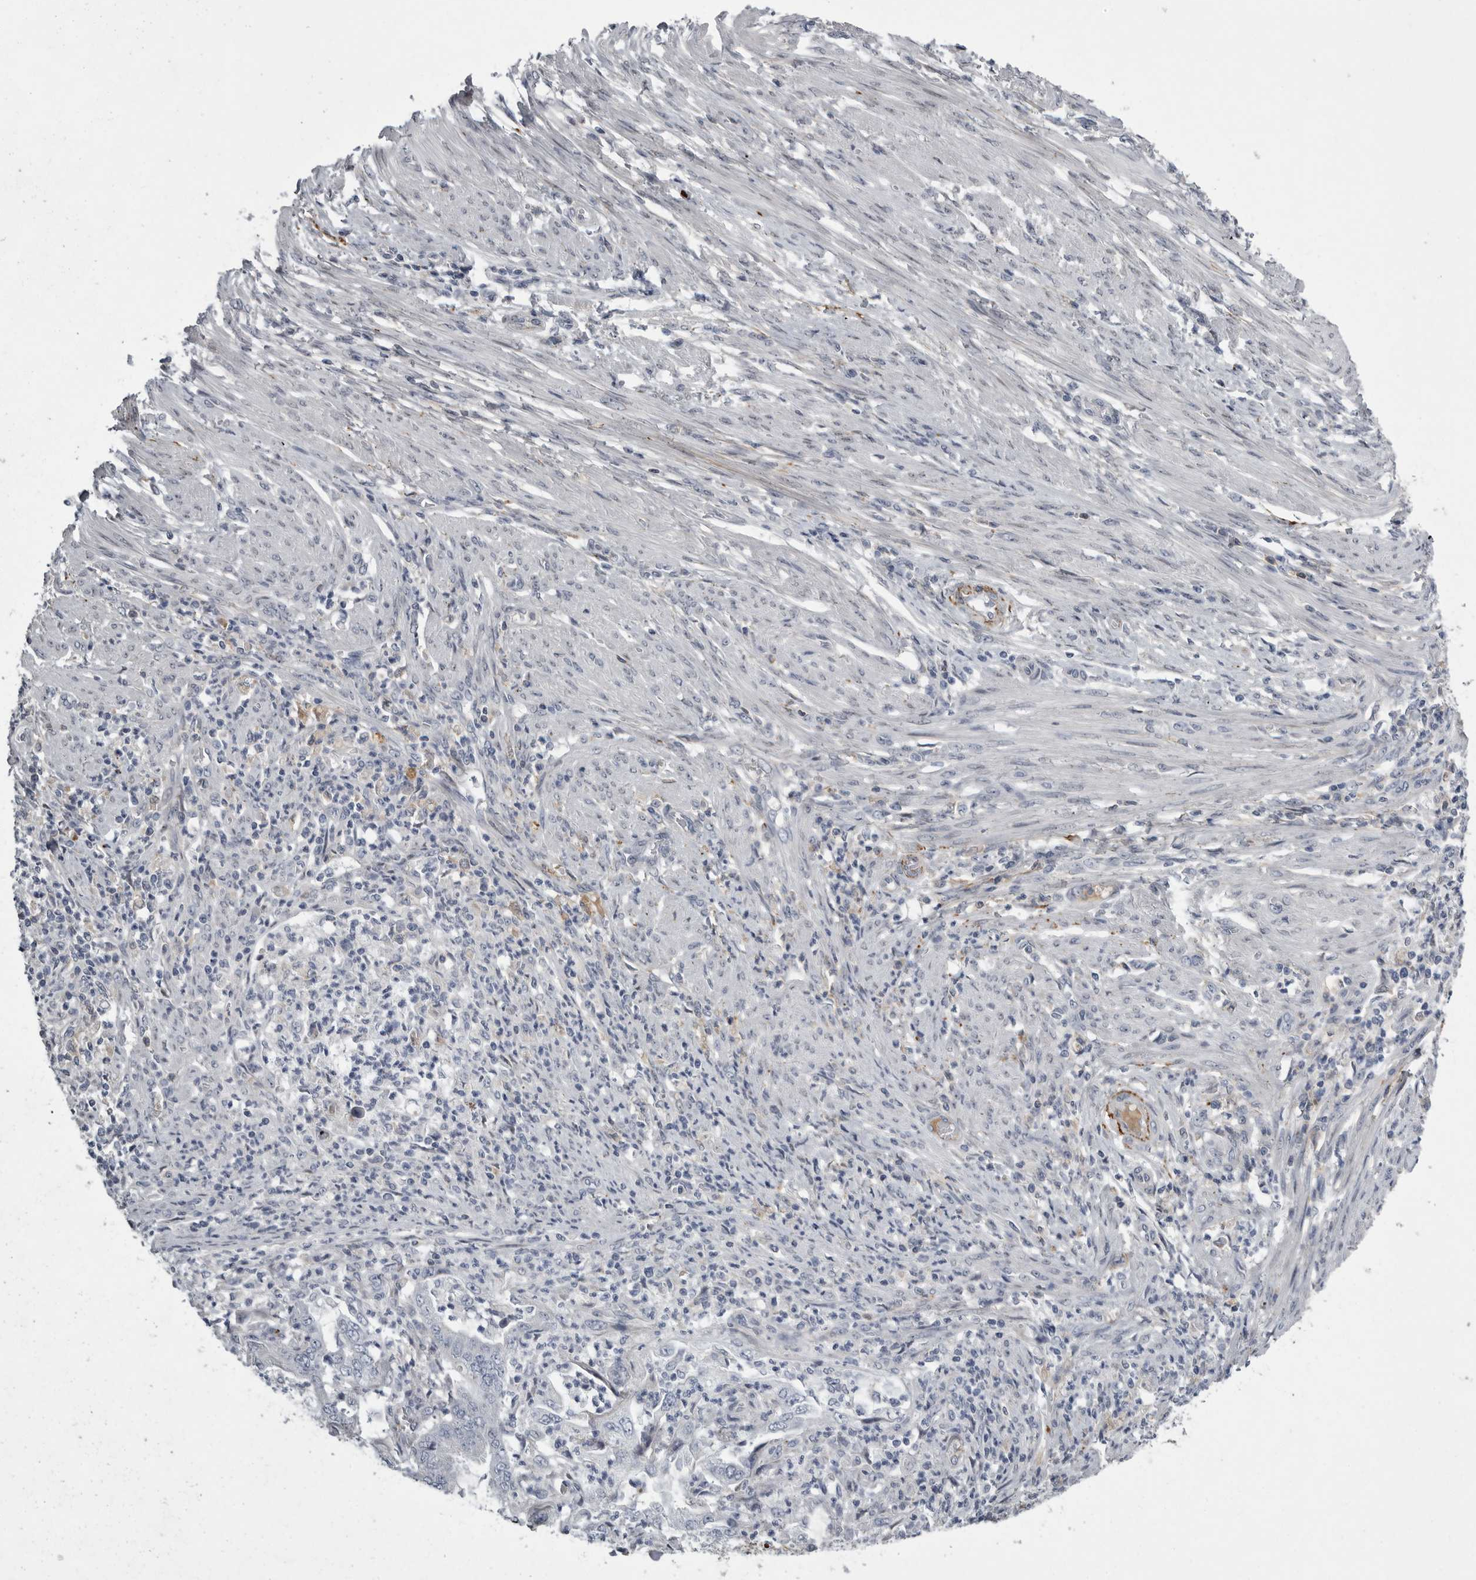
{"staining": {"intensity": "negative", "quantity": "none", "location": "none"}, "tissue": "endometrial cancer", "cell_type": "Tumor cells", "image_type": "cancer", "snomed": [{"axis": "morphology", "description": "Adenocarcinoma, NOS"}, {"axis": "topography", "description": "Endometrium"}], "caption": "This is a photomicrograph of IHC staining of endometrial cancer, which shows no positivity in tumor cells.", "gene": "CRP", "patient": {"sex": "female", "age": 51}}